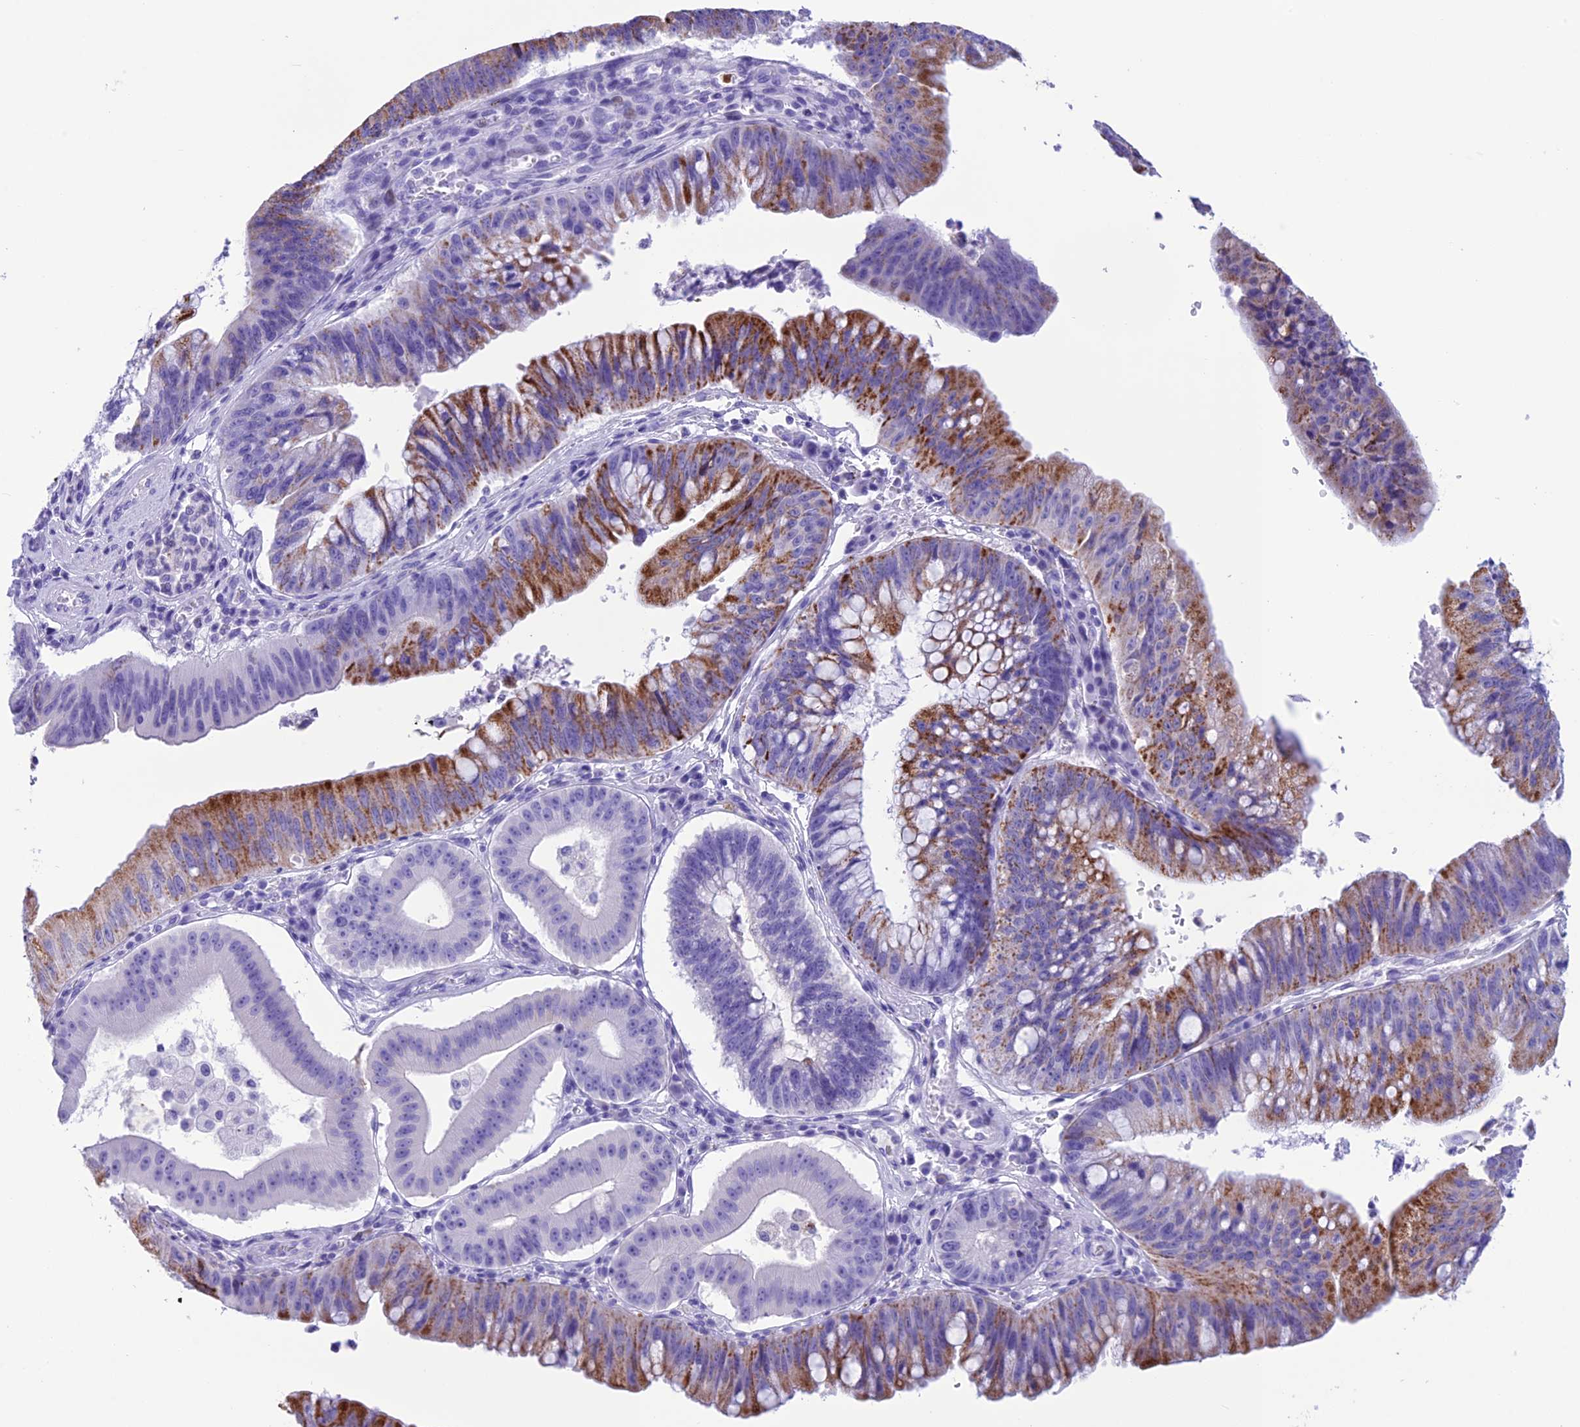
{"staining": {"intensity": "moderate", "quantity": "25%-75%", "location": "cytoplasmic/membranous"}, "tissue": "stomach cancer", "cell_type": "Tumor cells", "image_type": "cancer", "snomed": [{"axis": "morphology", "description": "Adenocarcinoma, NOS"}, {"axis": "topography", "description": "Stomach"}], "caption": "Brown immunohistochemical staining in human stomach cancer shows moderate cytoplasmic/membranous positivity in about 25%-75% of tumor cells. (IHC, brightfield microscopy, high magnification).", "gene": "TRAM1L1", "patient": {"sex": "male", "age": 59}}